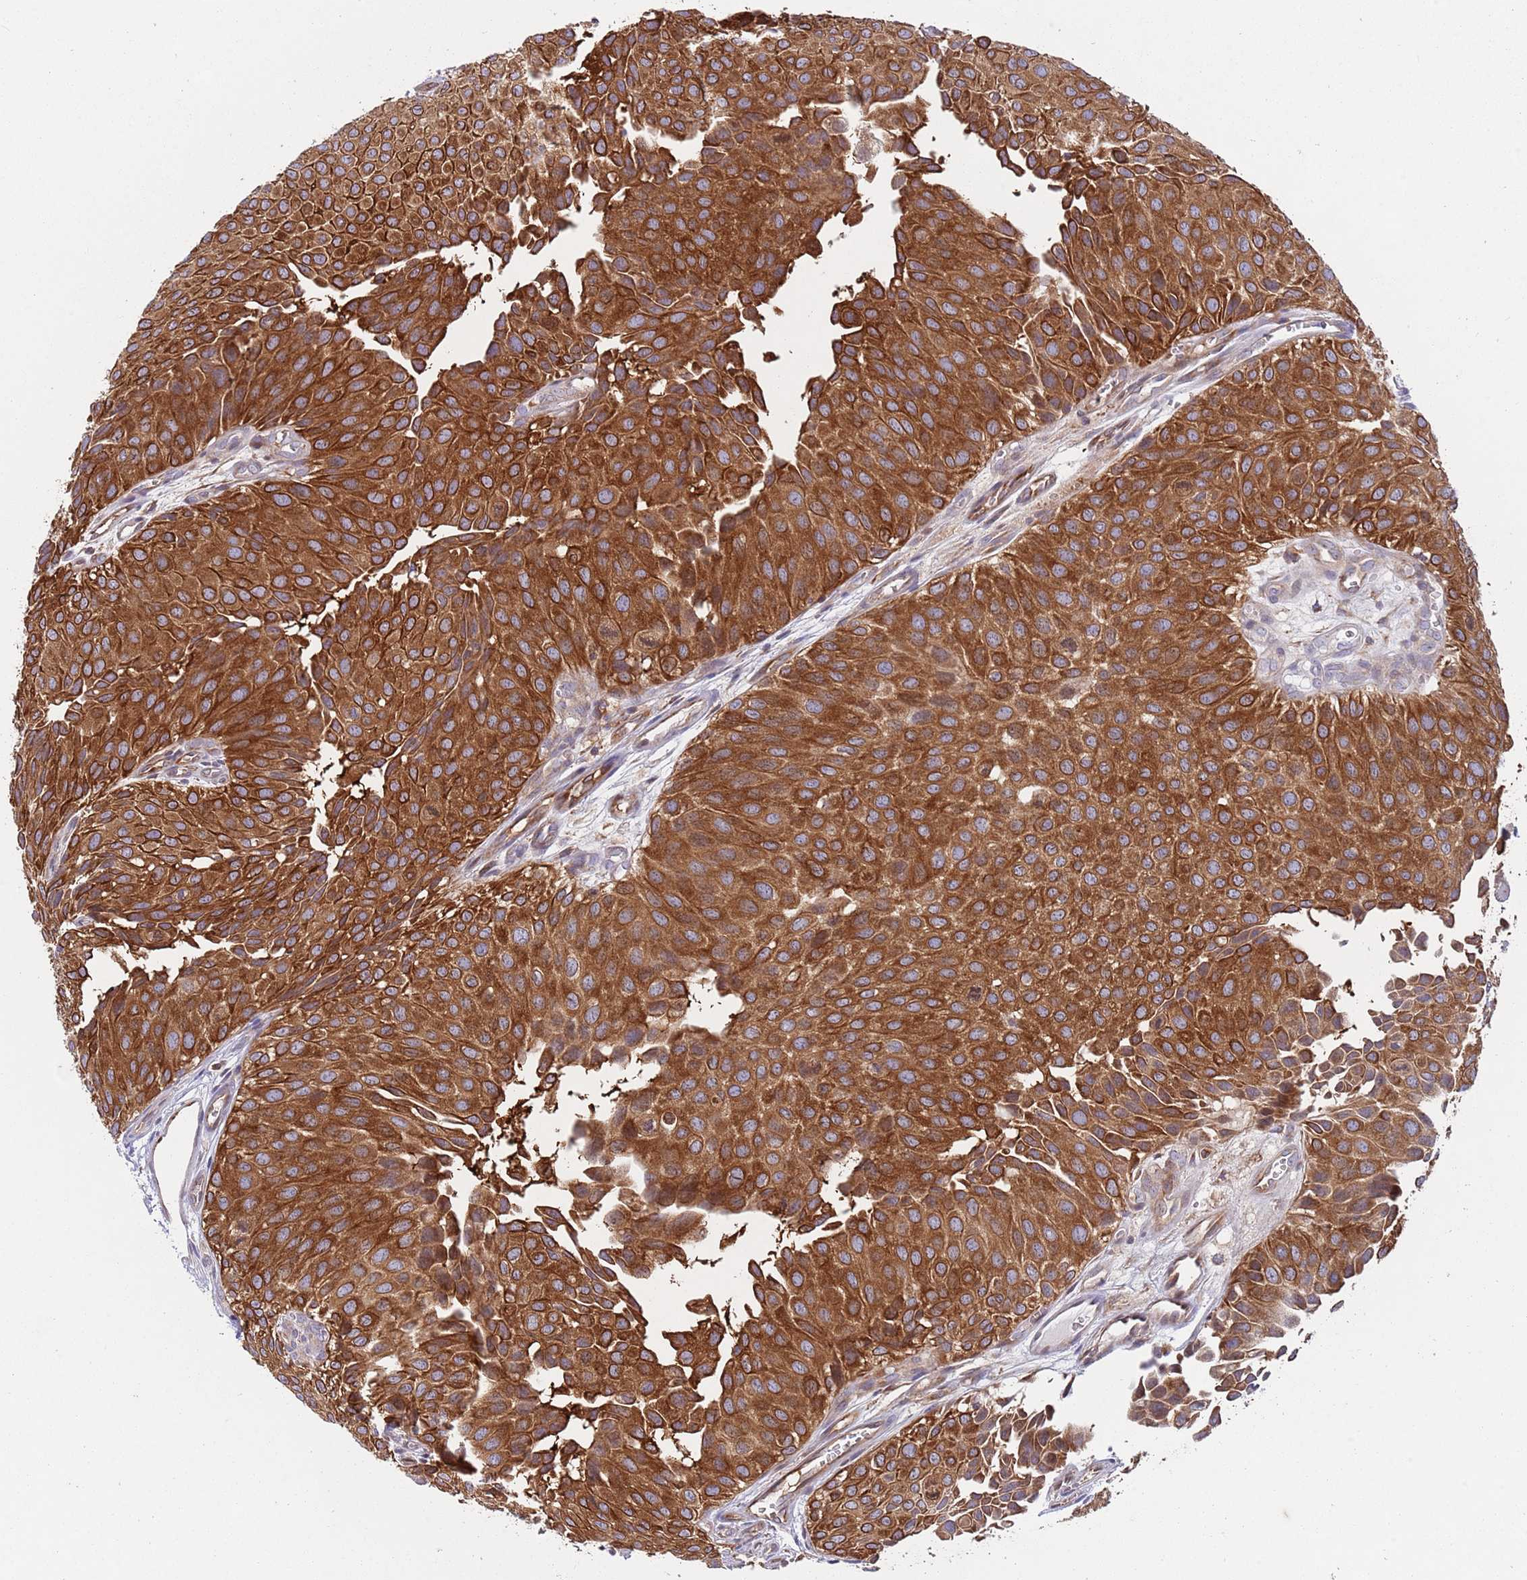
{"staining": {"intensity": "strong", "quantity": ">75%", "location": "cytoplasmic/membranous"}, "tissue": "urothelial cancer", "cell_type": "Tumor cells", "image_type": "cancer", "snomed": [{"axis": "morphology", "description": "Urothelial carcinoma, Low grade"}, {"axis": "topography", "description": "Urinary bladder"}], "caption": "Immunohistochemistry (IHC) micrograph of neoplastic tissue: urothelial carcinoma (low-grade) stained using immunohistochemistry (IHC) demonstrates high levels of strong protein expression localized specifically in the cytoplasmic/membranous of tumor cells, appearing as a cytoplasmic/membranous brown color.", "gene": "ZMYM5", "patient": {"sex": "male", "age": 88}}